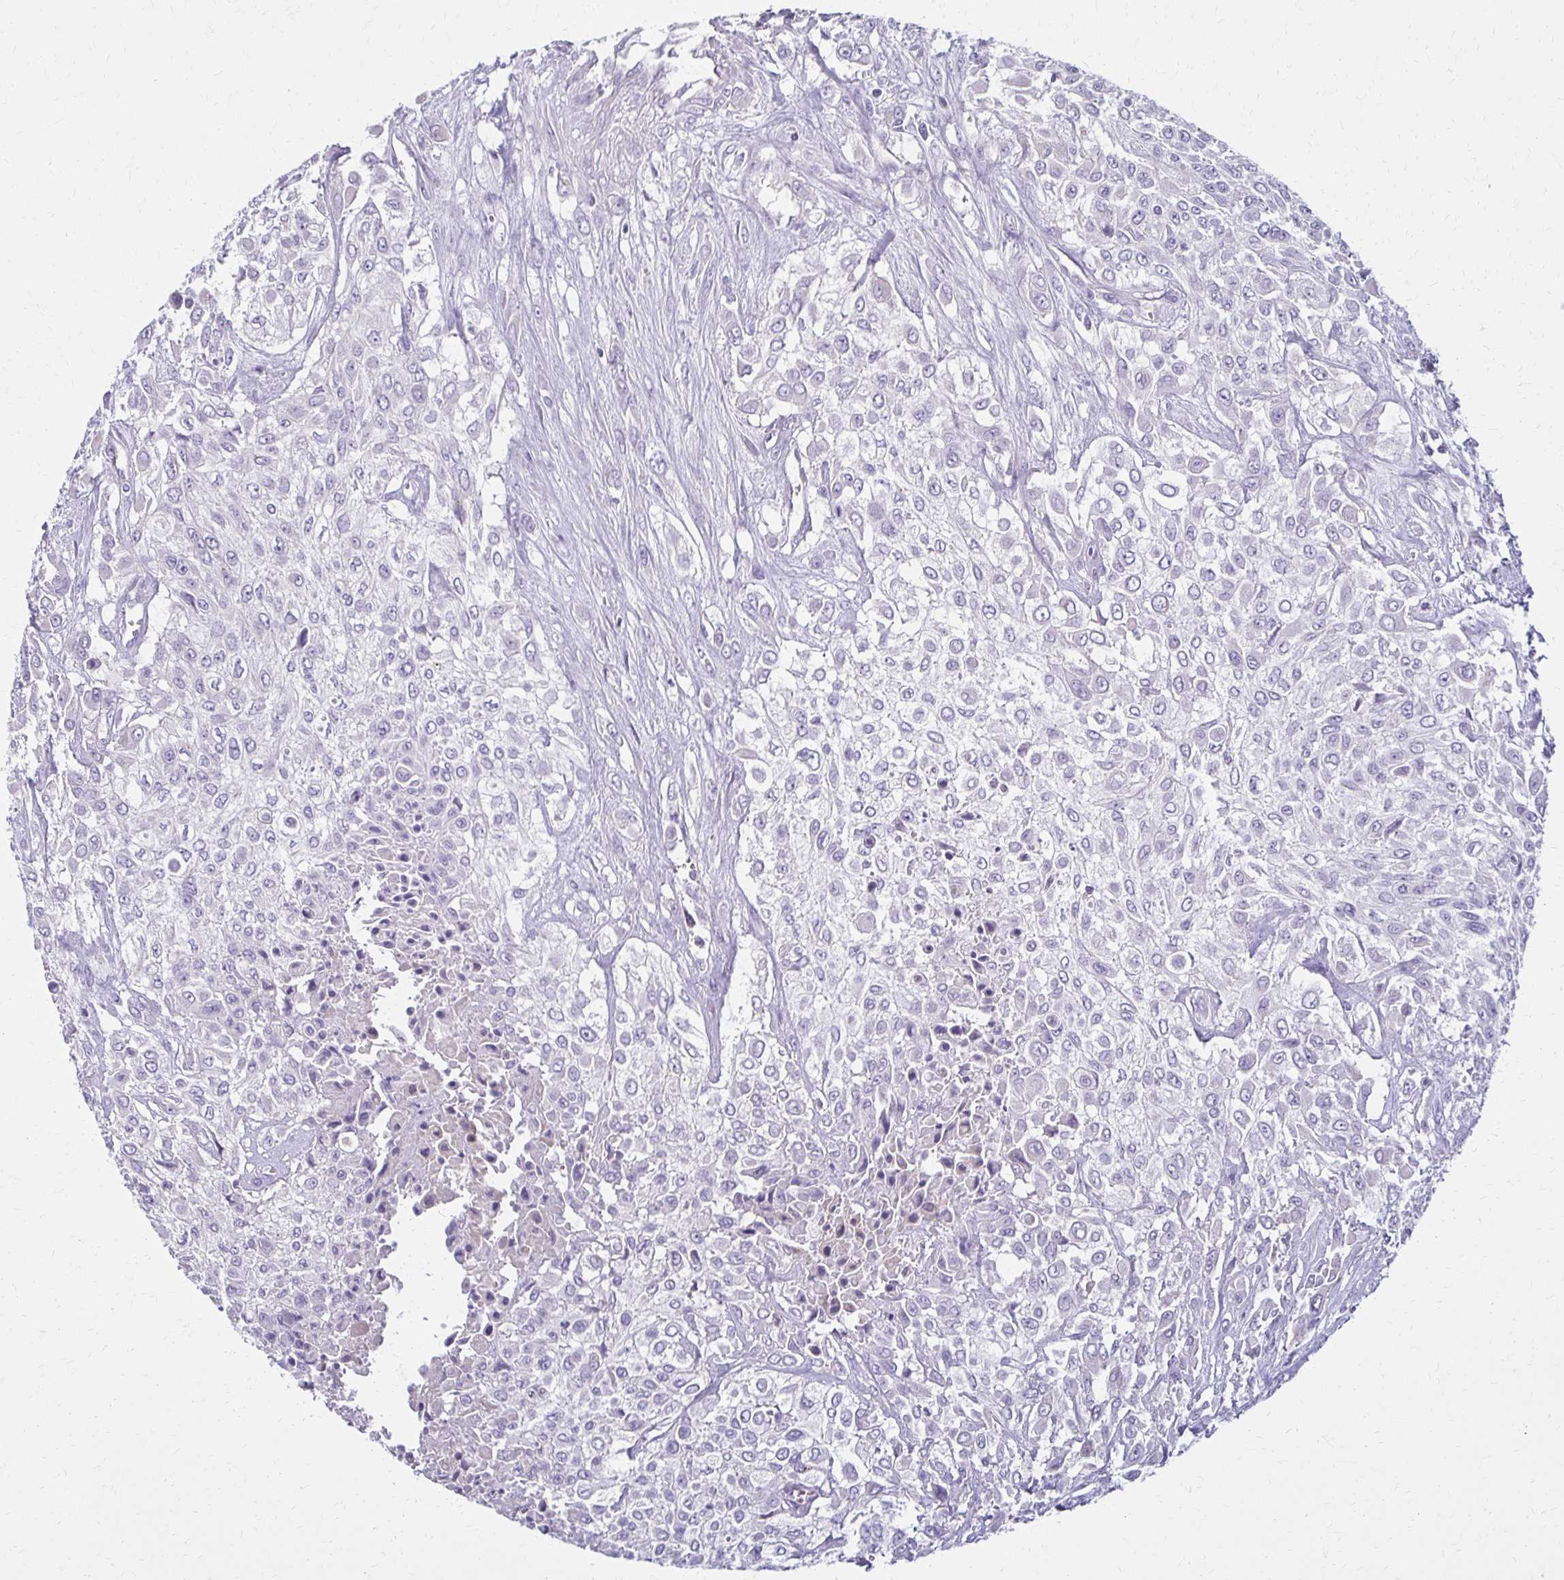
{"staining": {"intensity": "negative", "quantity": "none", "location": "none"}, "tissue": "urothelial cancer", "cell_type": "Tumor cells", "image_type": "cancer", "snomed": [{"axis": "morphology", "description": "Urothelial carcinoma, High grade"}, {"axis": "topography", "description": "Urinary bladder"}], "caption": "Protein analysis of urothelial cancer displays no significant expression in tumor cells. (DAB (3,3'-diaminobenzidine) immunohistochemistry (IHC), high magnification).", "gene": "BBS12", "patient": {"sex": "male", "age": 57}}